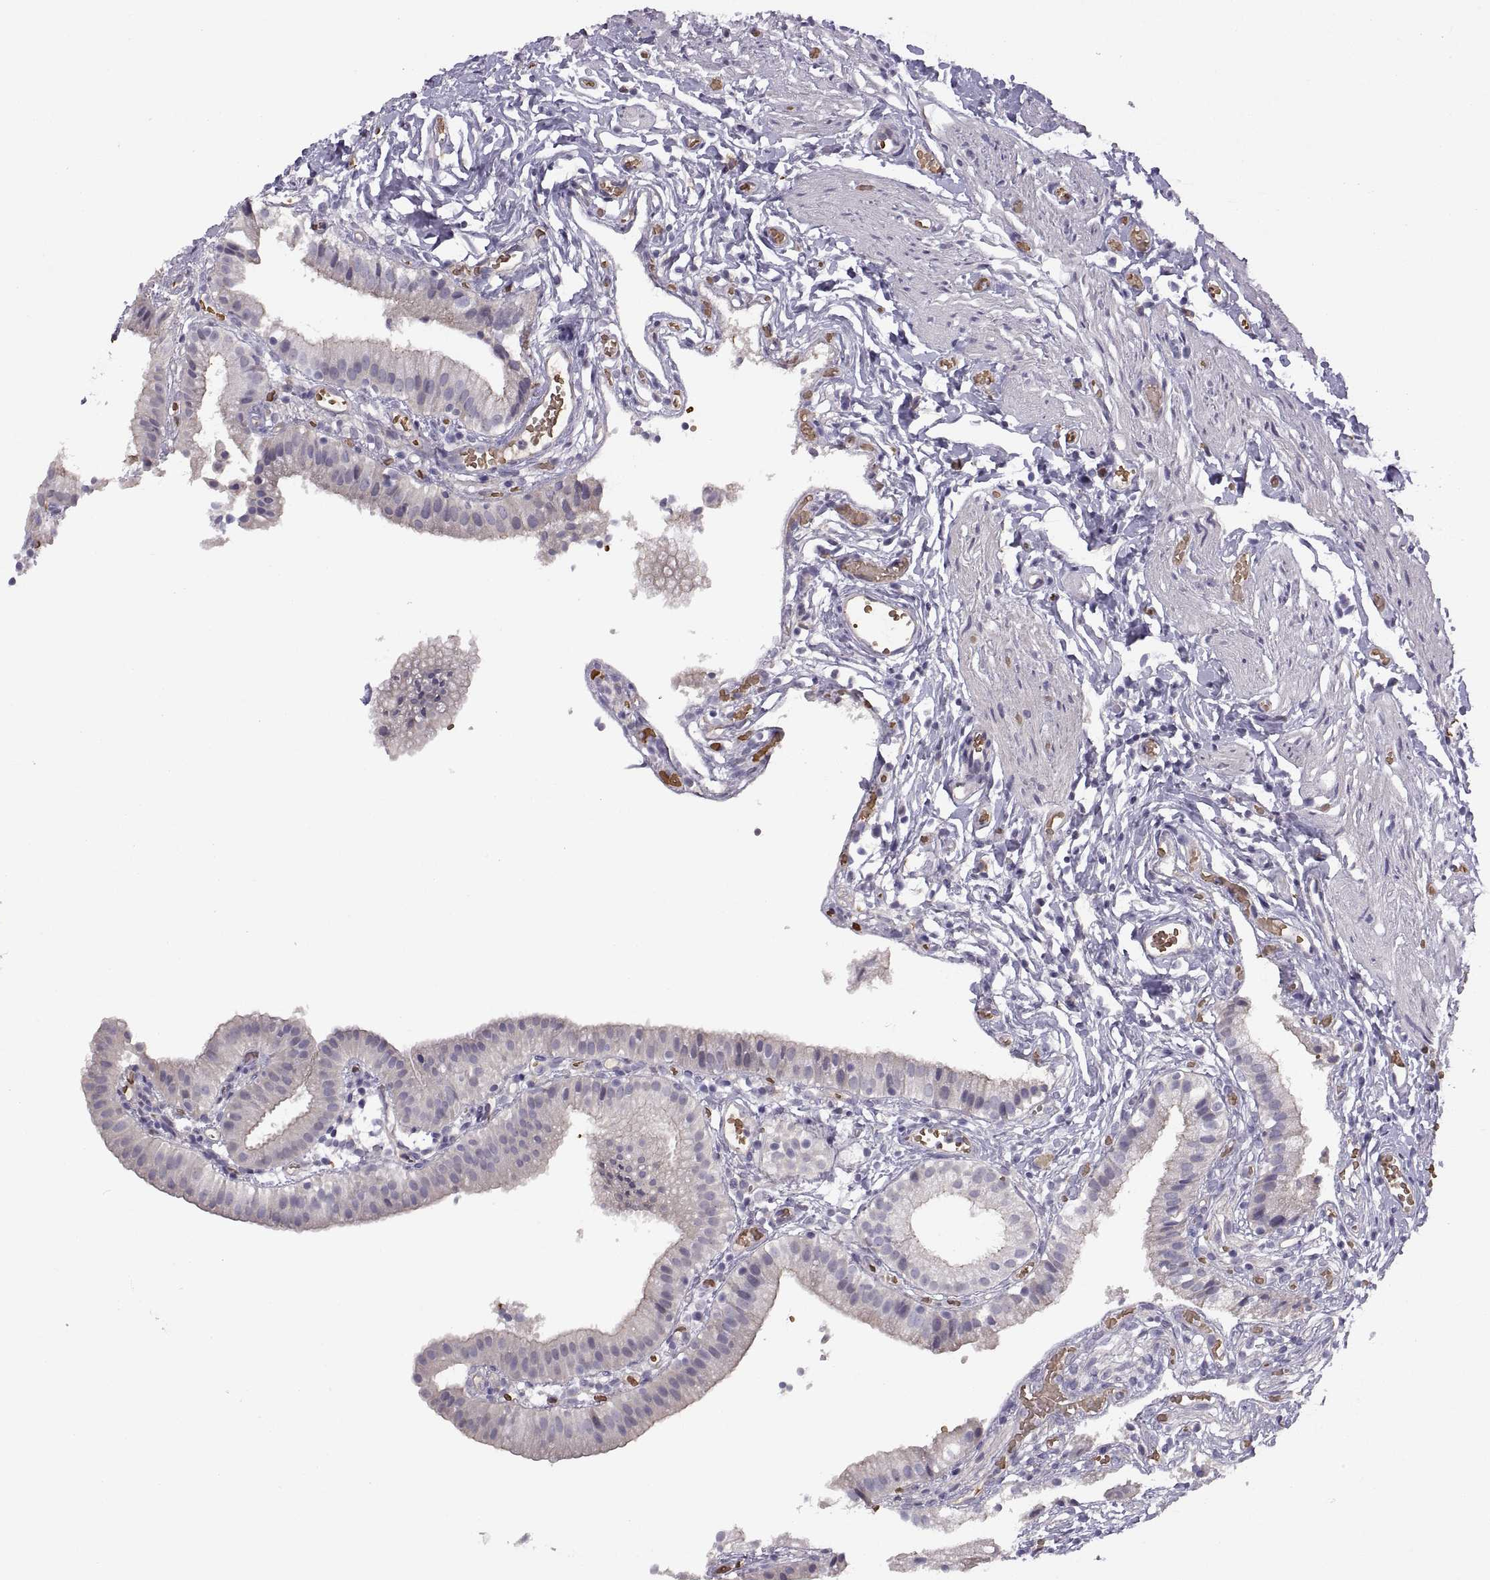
{"staining": {"intensity": "negative", "quantity": "none", "location": "none"}, "tissue": "gallbladder", "cell_type": "Glandular cells", "image_type": "normal", "snomed": [{"axis": "morphology", "description": "Normal tissue, NOS"}, {"axis": "topography", "description": "Gallbladder"}], "caption": "Immunohistochemical staining of benign human gallbladder exhibits no significant expression in glandular cells. Brightfield microscopy of immunohistochemistry stained with DAB (3,3'-diaminobenzidine) (brown) and hematoxylin (blue), captured at high magnification.", "gene": "MEIOC", "patient": {"sex": "female", "age": 47}}